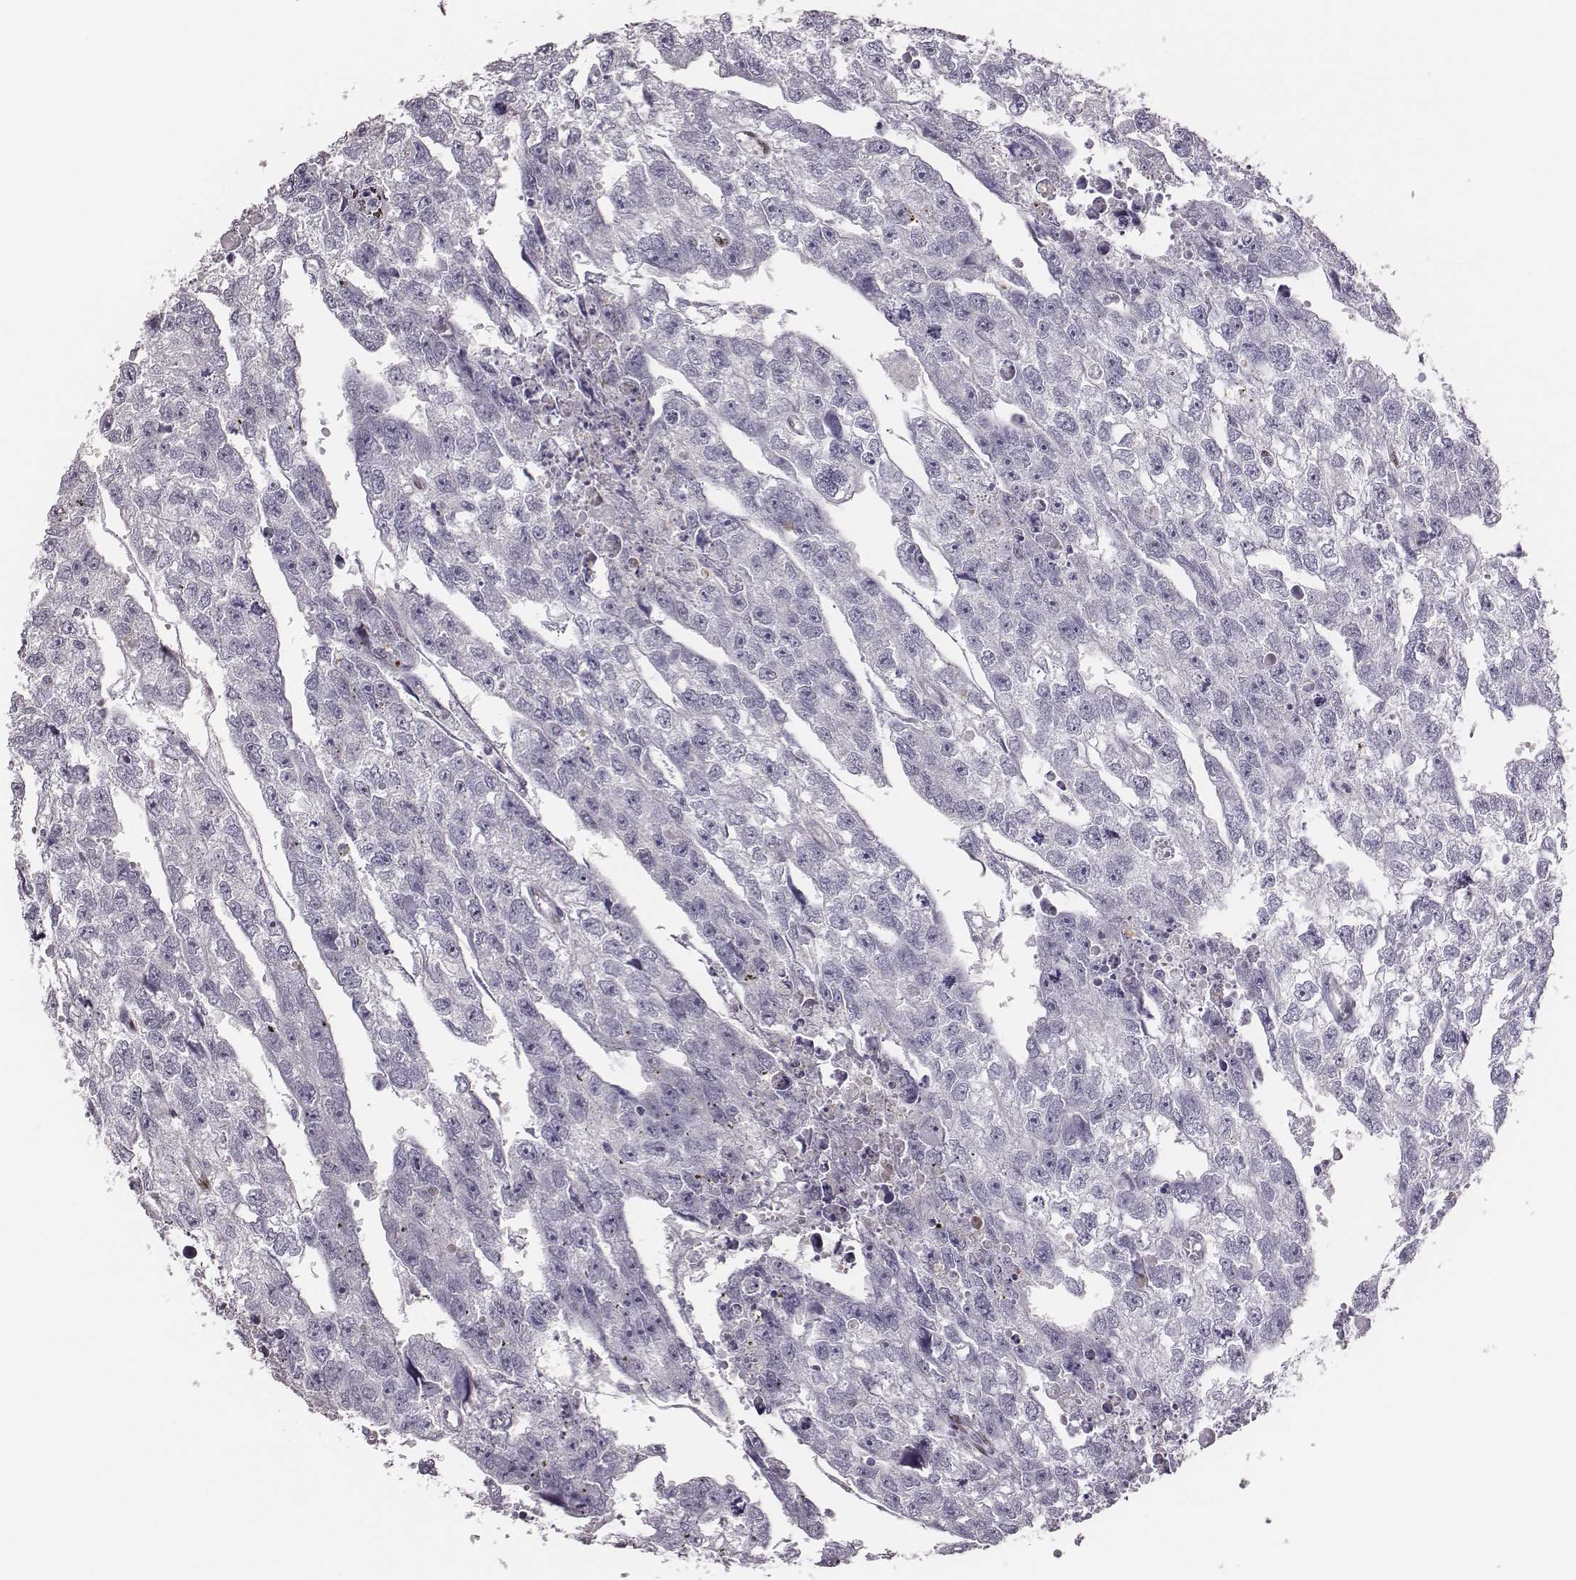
{"staining": {"intensity": "negative", "quantity": "none", "location": "none"}, "tissue": "testis cancer", "cell_type": "Tumor cells", "image_type": "cancer", "snomed": [{"axis": "morphology", "description": "Carcinoma, Embryonal, NOS"}, {"axis": "morphology", "description": "Teratoma, malignant, NOS"}, {"axis": "topography", "description": "Testis"}], "caption": "This histopathology image is of testis cancer stained with immunohistochemistry to label a protein in brown with the nuclei are counter-stained blue. There is no expression in tumor cells.", "gene": "ADGRF4", "patient": {"sex": "male", "age": 44}}